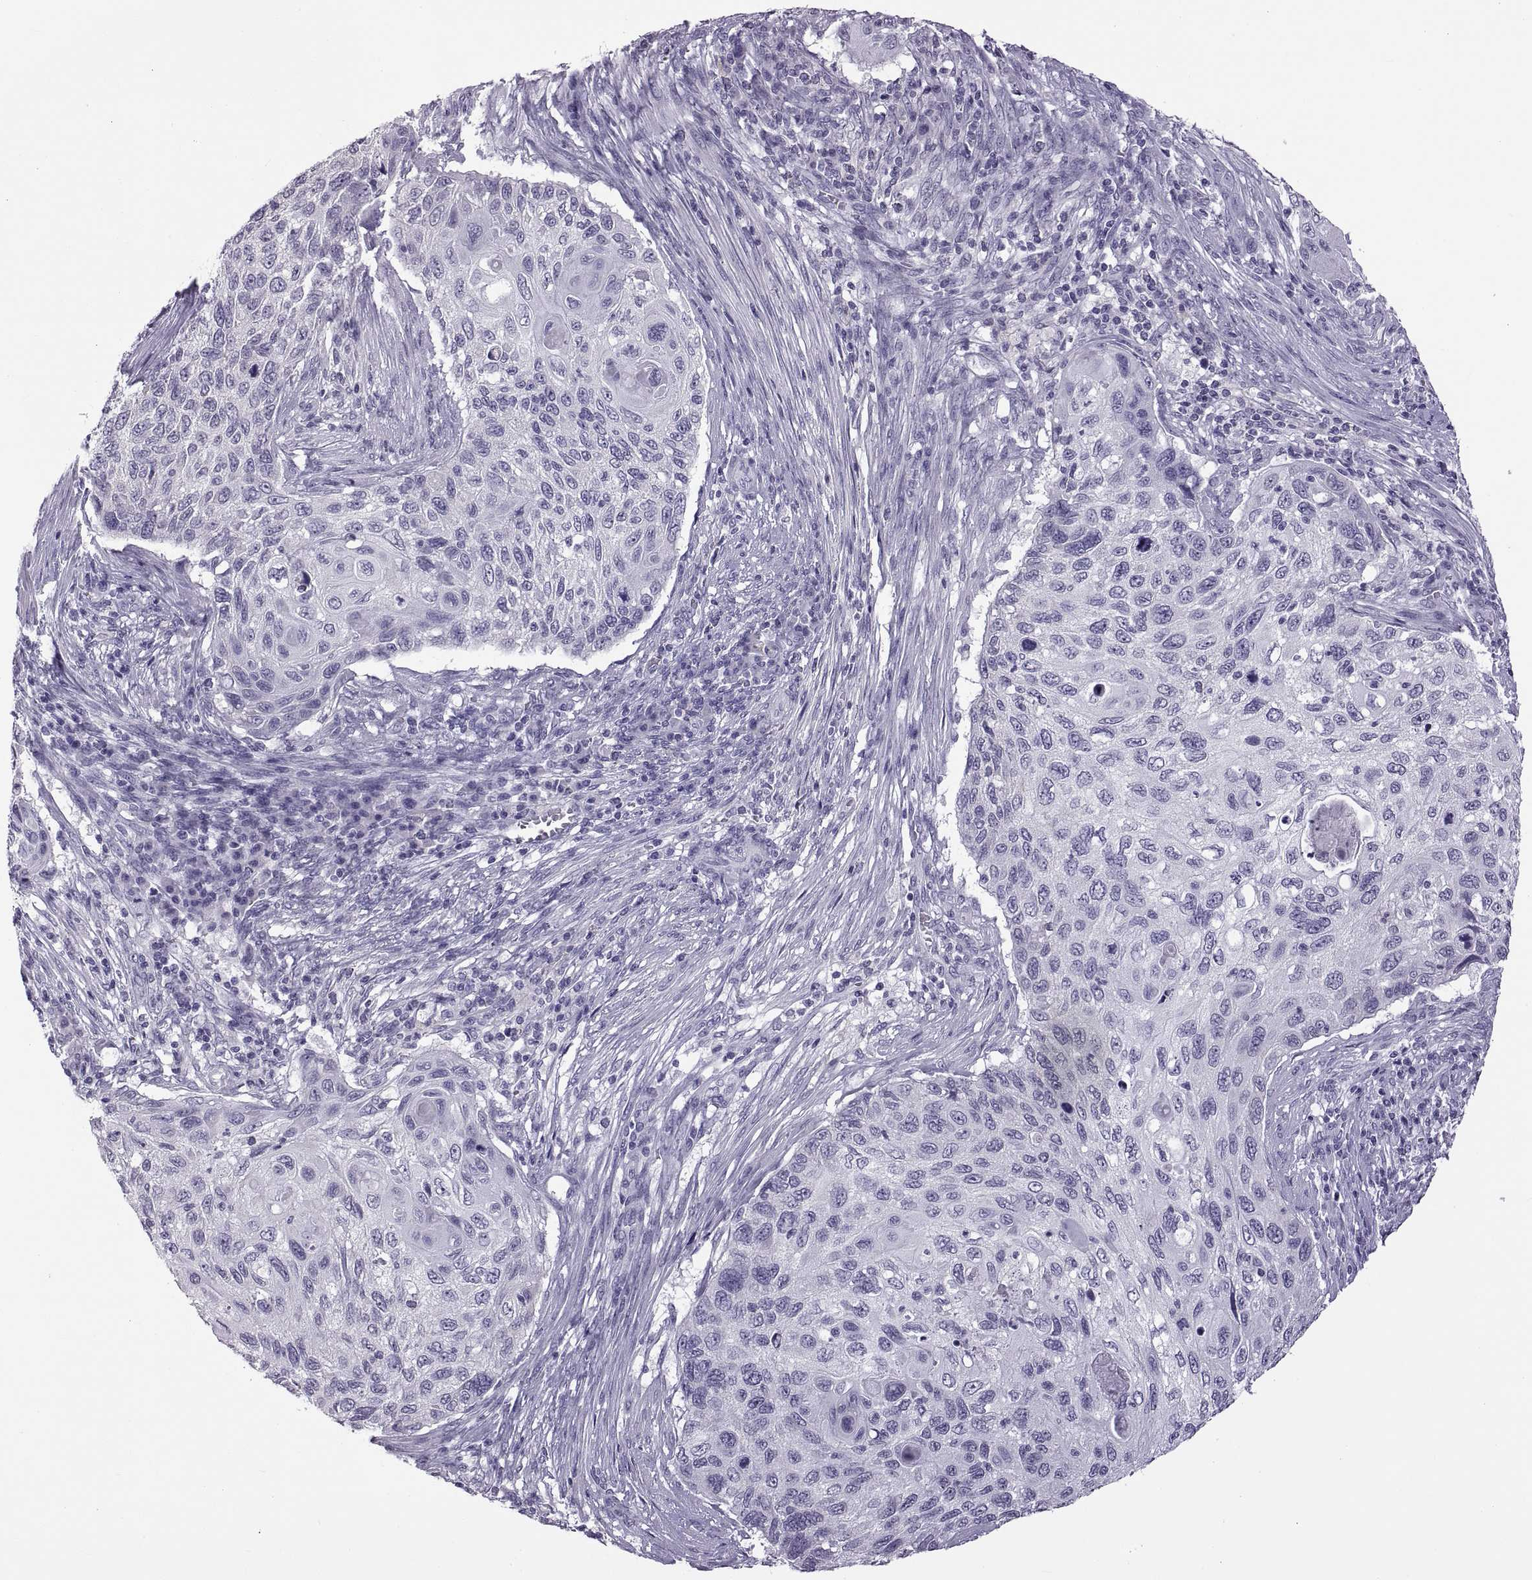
{"staining": {"intensity": "negative", "quantity": "none", "location": "none"}, "tissue": "cervical cancer", "cell_type": "Tumor cells", "image_type": "cancer", "snomed": [{"axis": "morphology", "description": "Squamous cell carcinoma, NOS"}, {"axis": "topography", "description": "Cervix"}], "caption": "Tumor cells are negative for protein expression in human cervical cancer.", "gene": "RDM1", "patient": {"sex": "female", "age": 70}}